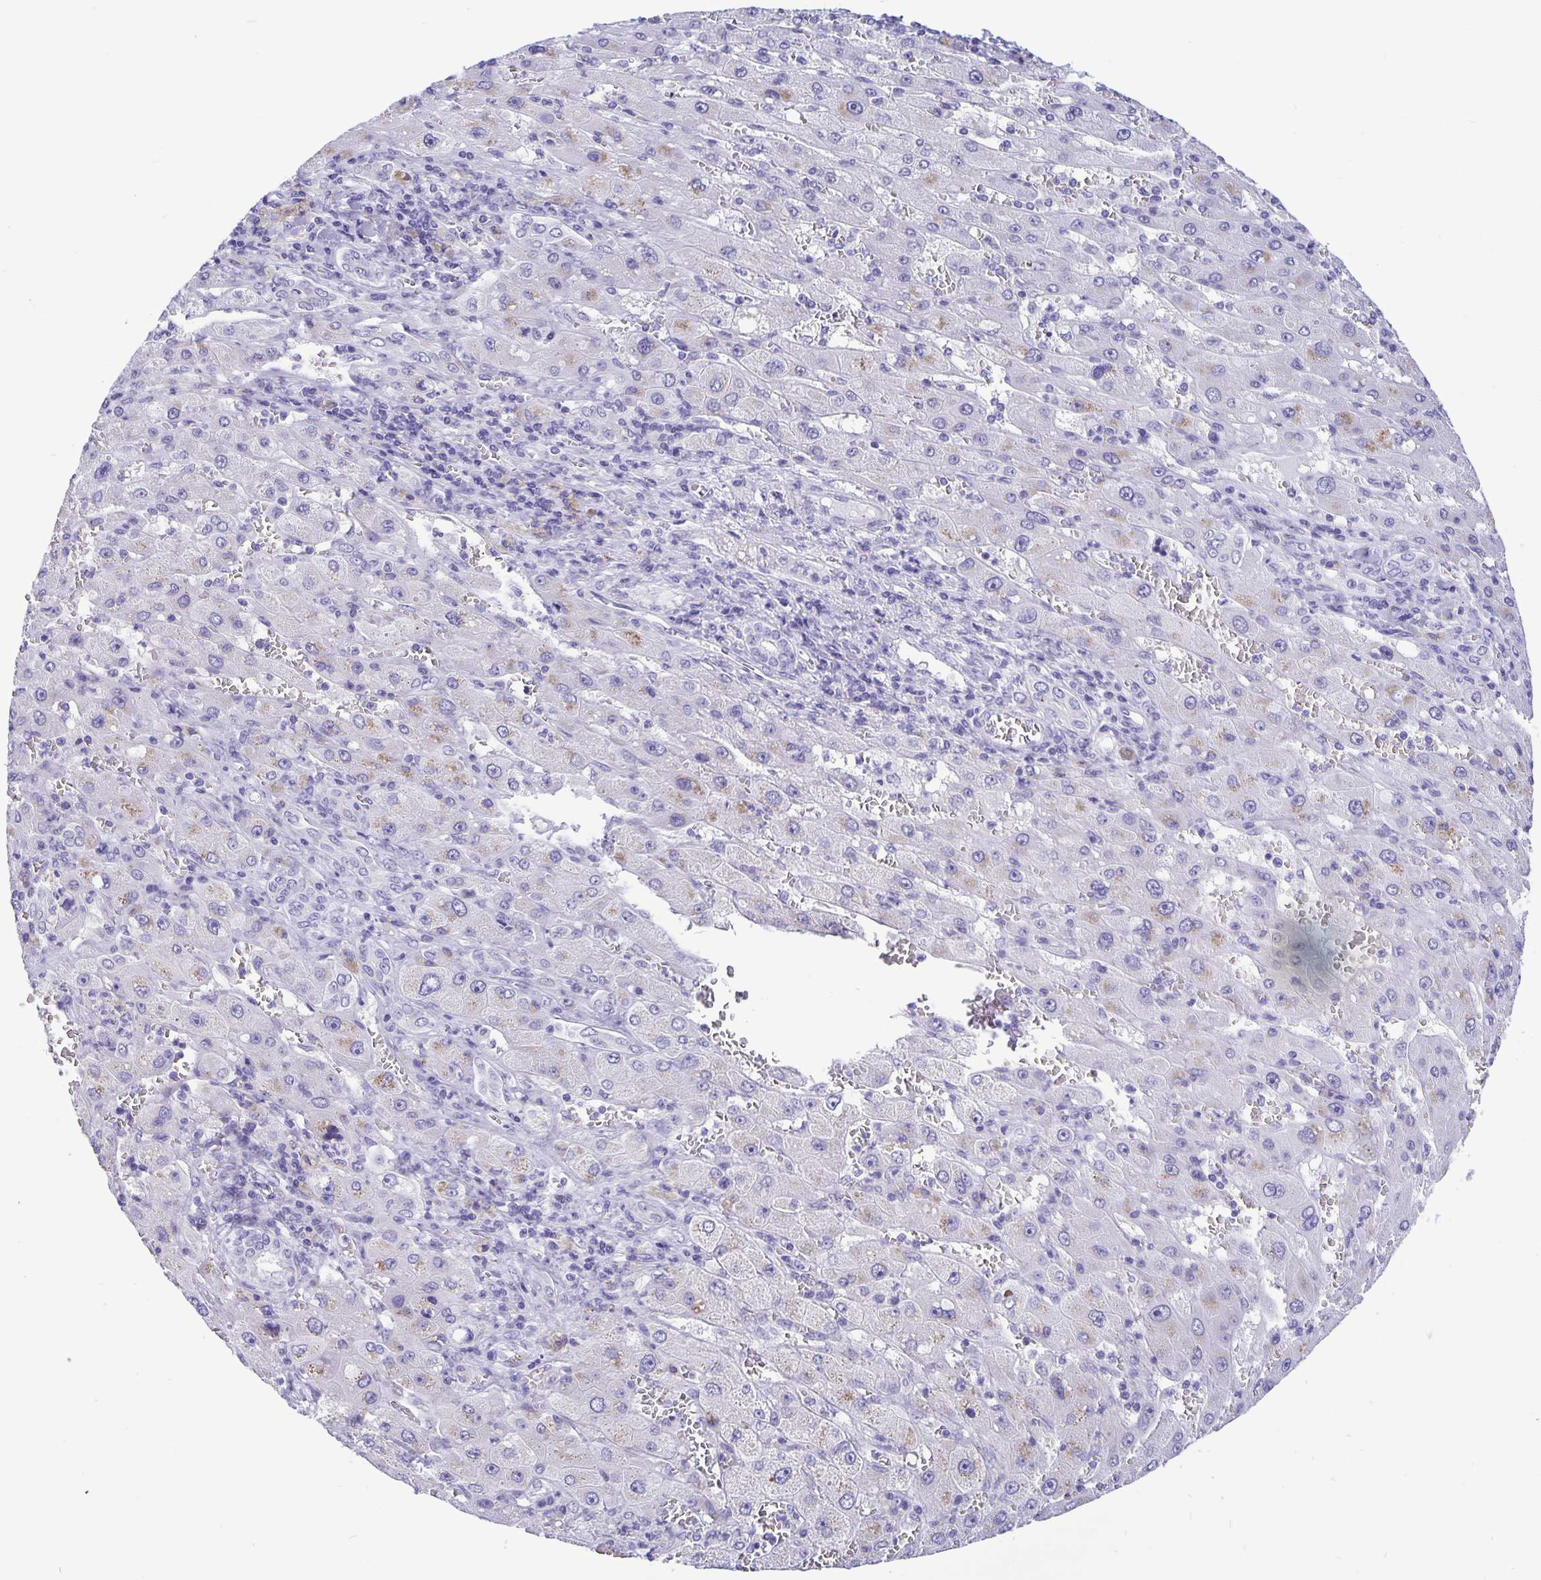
{"staining": {"intensity": "negative", "quantity": "none", "location": "none"}, "tissue": "liver cancer", "cell_type": "Tumor cells", "image_type": "cancer", "snomed": [{"axis": "morphology", "description": "Carcinoma, Hepatocellular, NOS"}, {"axis": "topography", "description": "Liver"}], "caption": "Immunohistochemistry histopathology image of hepatocellular carcinoma (liver) stained for a protein (brown), which reveals no expression in tumor cells. (DAB IHC, high magnification).", "gene": "ERMN", "patient": {"sex": "female", "age": 73}}